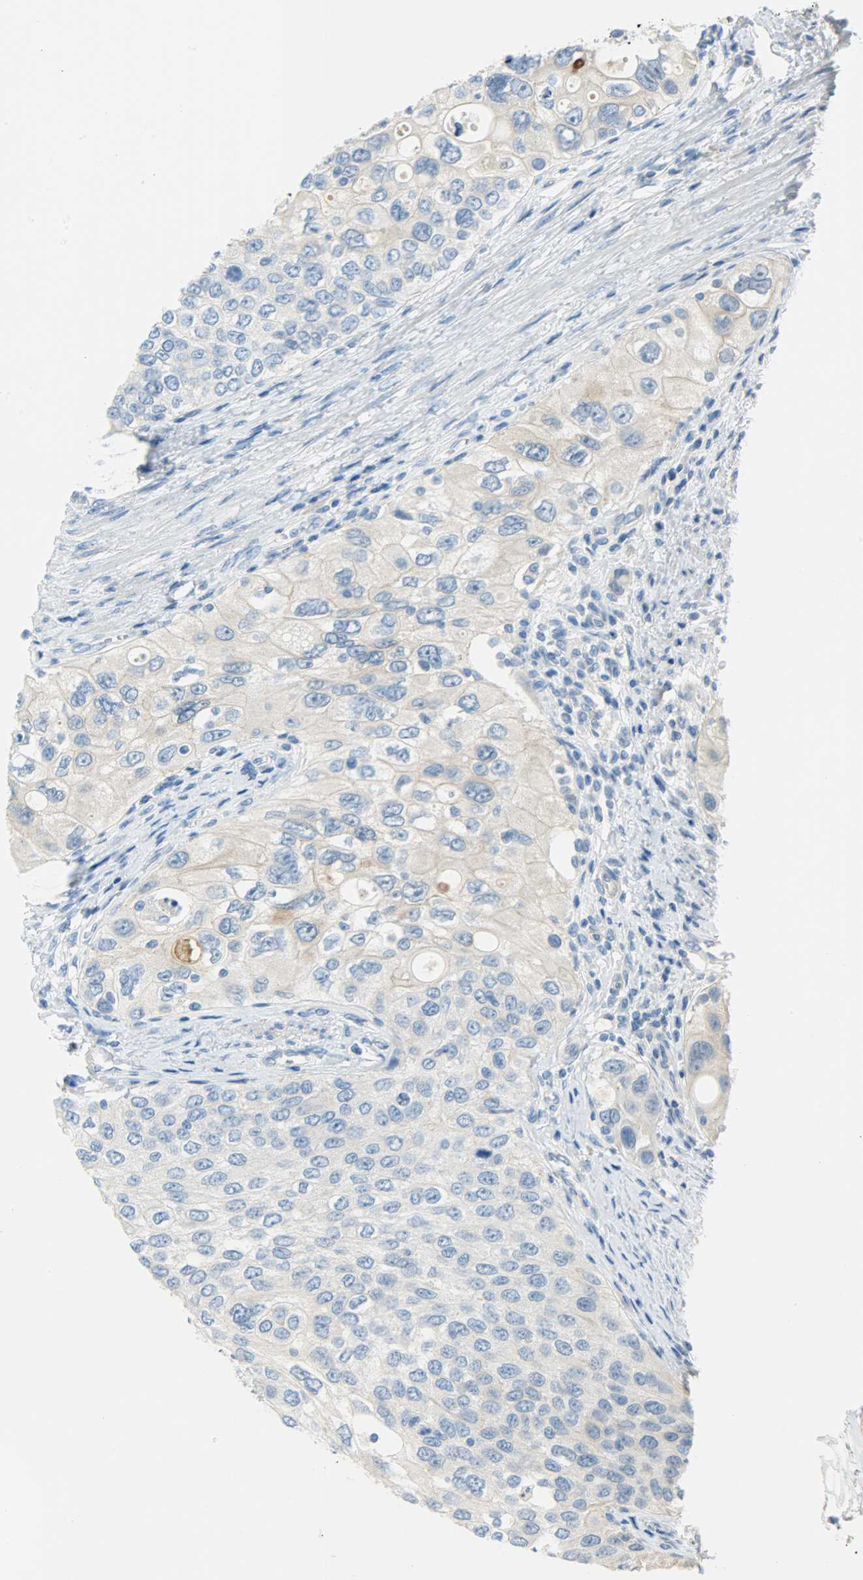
{"staining": {"intensity": "negative", "quantity": "none", "location": "none"}, "tissue": "urothelial cancer", "cell_type": "Tumor cells", "image_type": "cancer", "snomed": [{"axis": "morphology", "description": "Urothelial carcinoma, High grade"}, {"axis": "topography", "description": "Urinary bladder"}], "caption": "Tumor cells are negative for protein expression in human urothelial cancer.", "gene": "PROM1", "patient": {"sex": "female", "age": 56}}